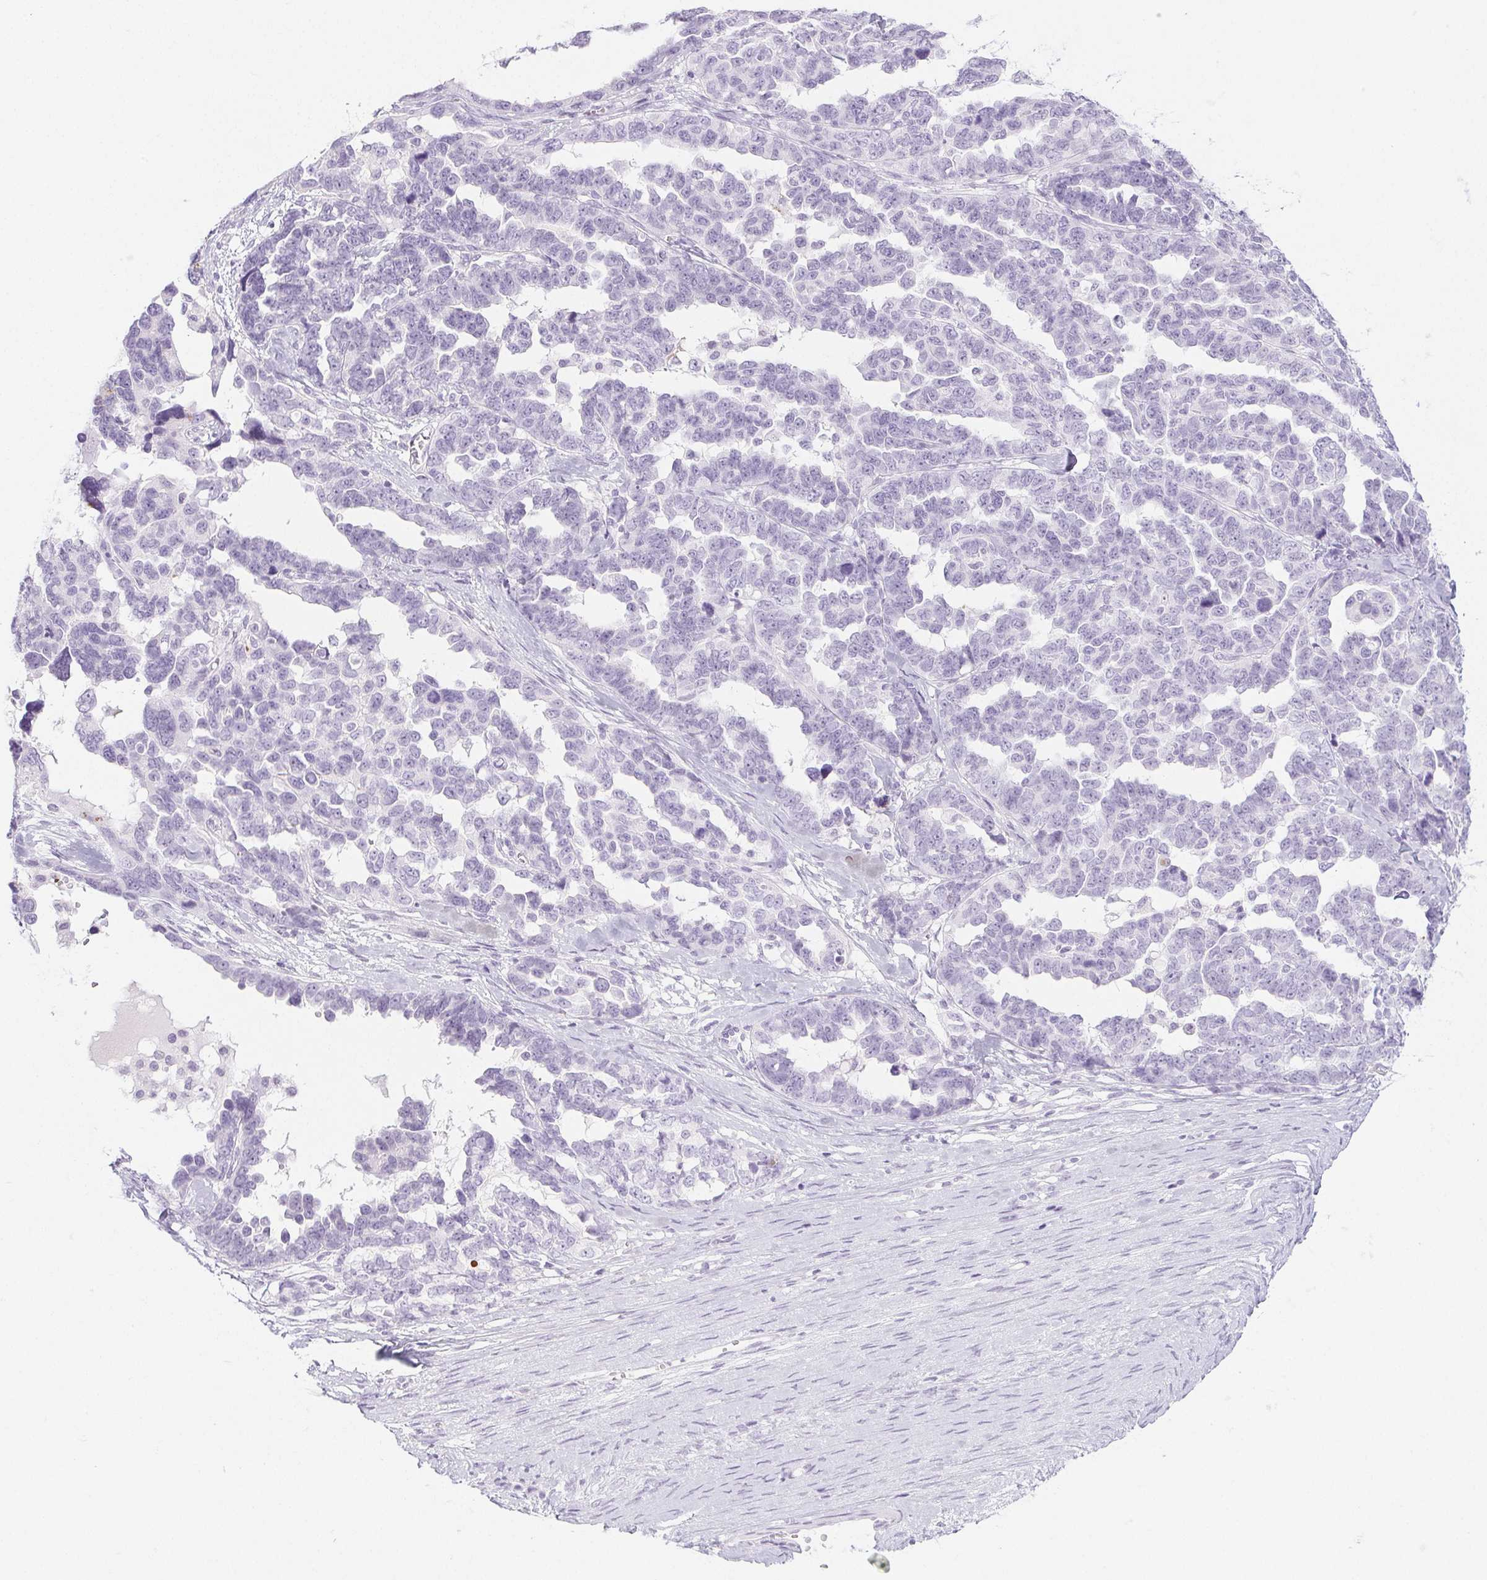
{"staining": {"intensity": "negative", "quantity": "none", "location": "none"}, "tissue": "ovarian cancer", "cell_type": "Tumor cells", "image_type": "cancer", "snomed": [{"axis": "morphology", "description": "Cystadenocarcinoma, serous, NOS"}, {"axis": "topography", "description": "Ovary"}], "caption": "The image exhibits no significant positivity in tumor cells of ovarian cancer (serous cystadenocarcinoma).", "gene": "PI3", "patient": {"sex": "female", "age": 69}}